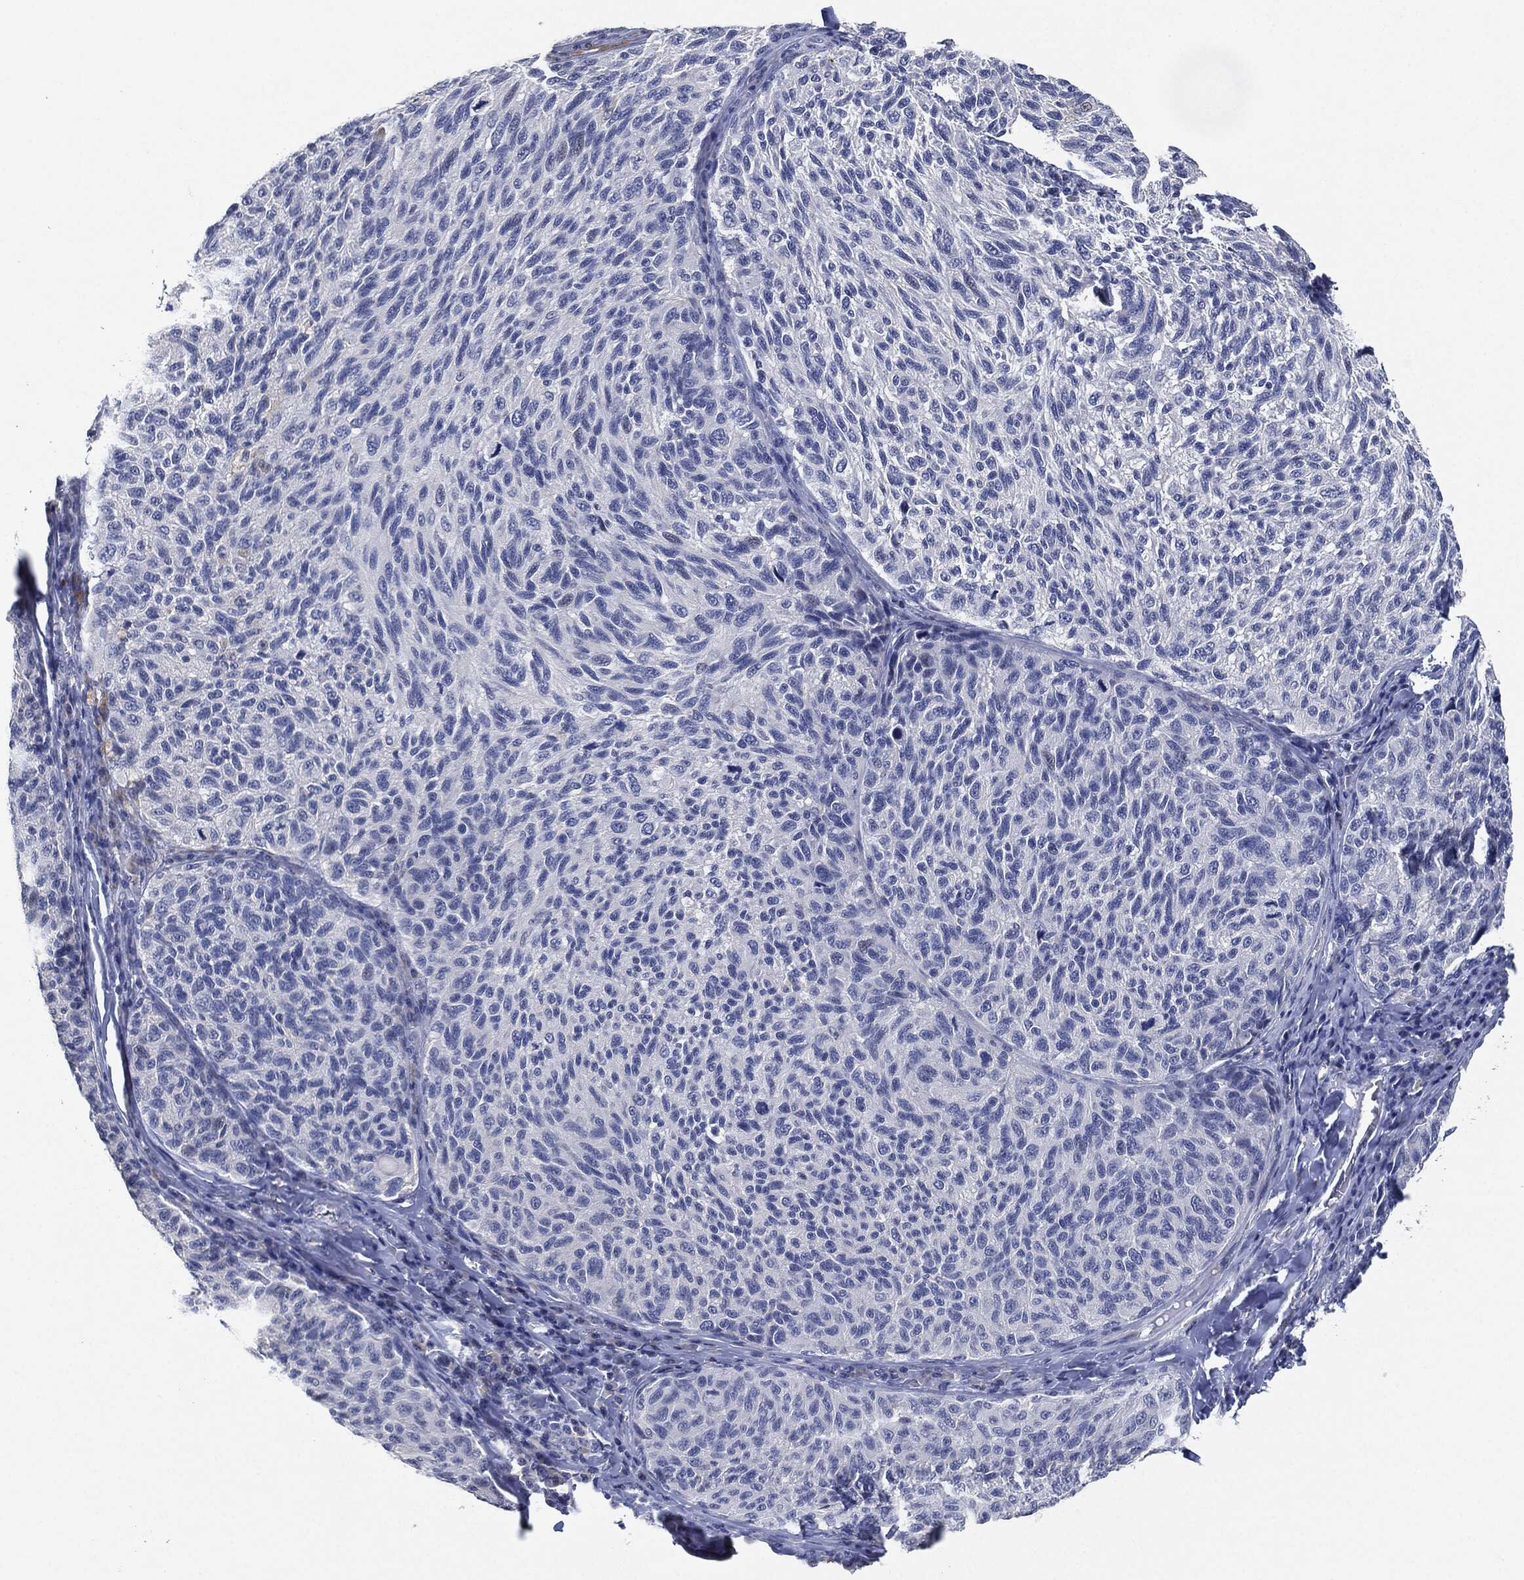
{"staining": {"intensity": "negative", "quantity": "none", "location": "none"}, "tissue": "melanoma", "cell_type": "Tumor cells", "image_type": "cancer", "snomed": [{"axis": "morphology", "description": "Malignant melanoma, NOS"}, {"axis": "topography", "description": "Skin"}], "caption": "The micrograph exhibits no staining of tumor cells in melanoma.", "gene": "NTRK1", "patient": {"sex": "female", "age": 73}}